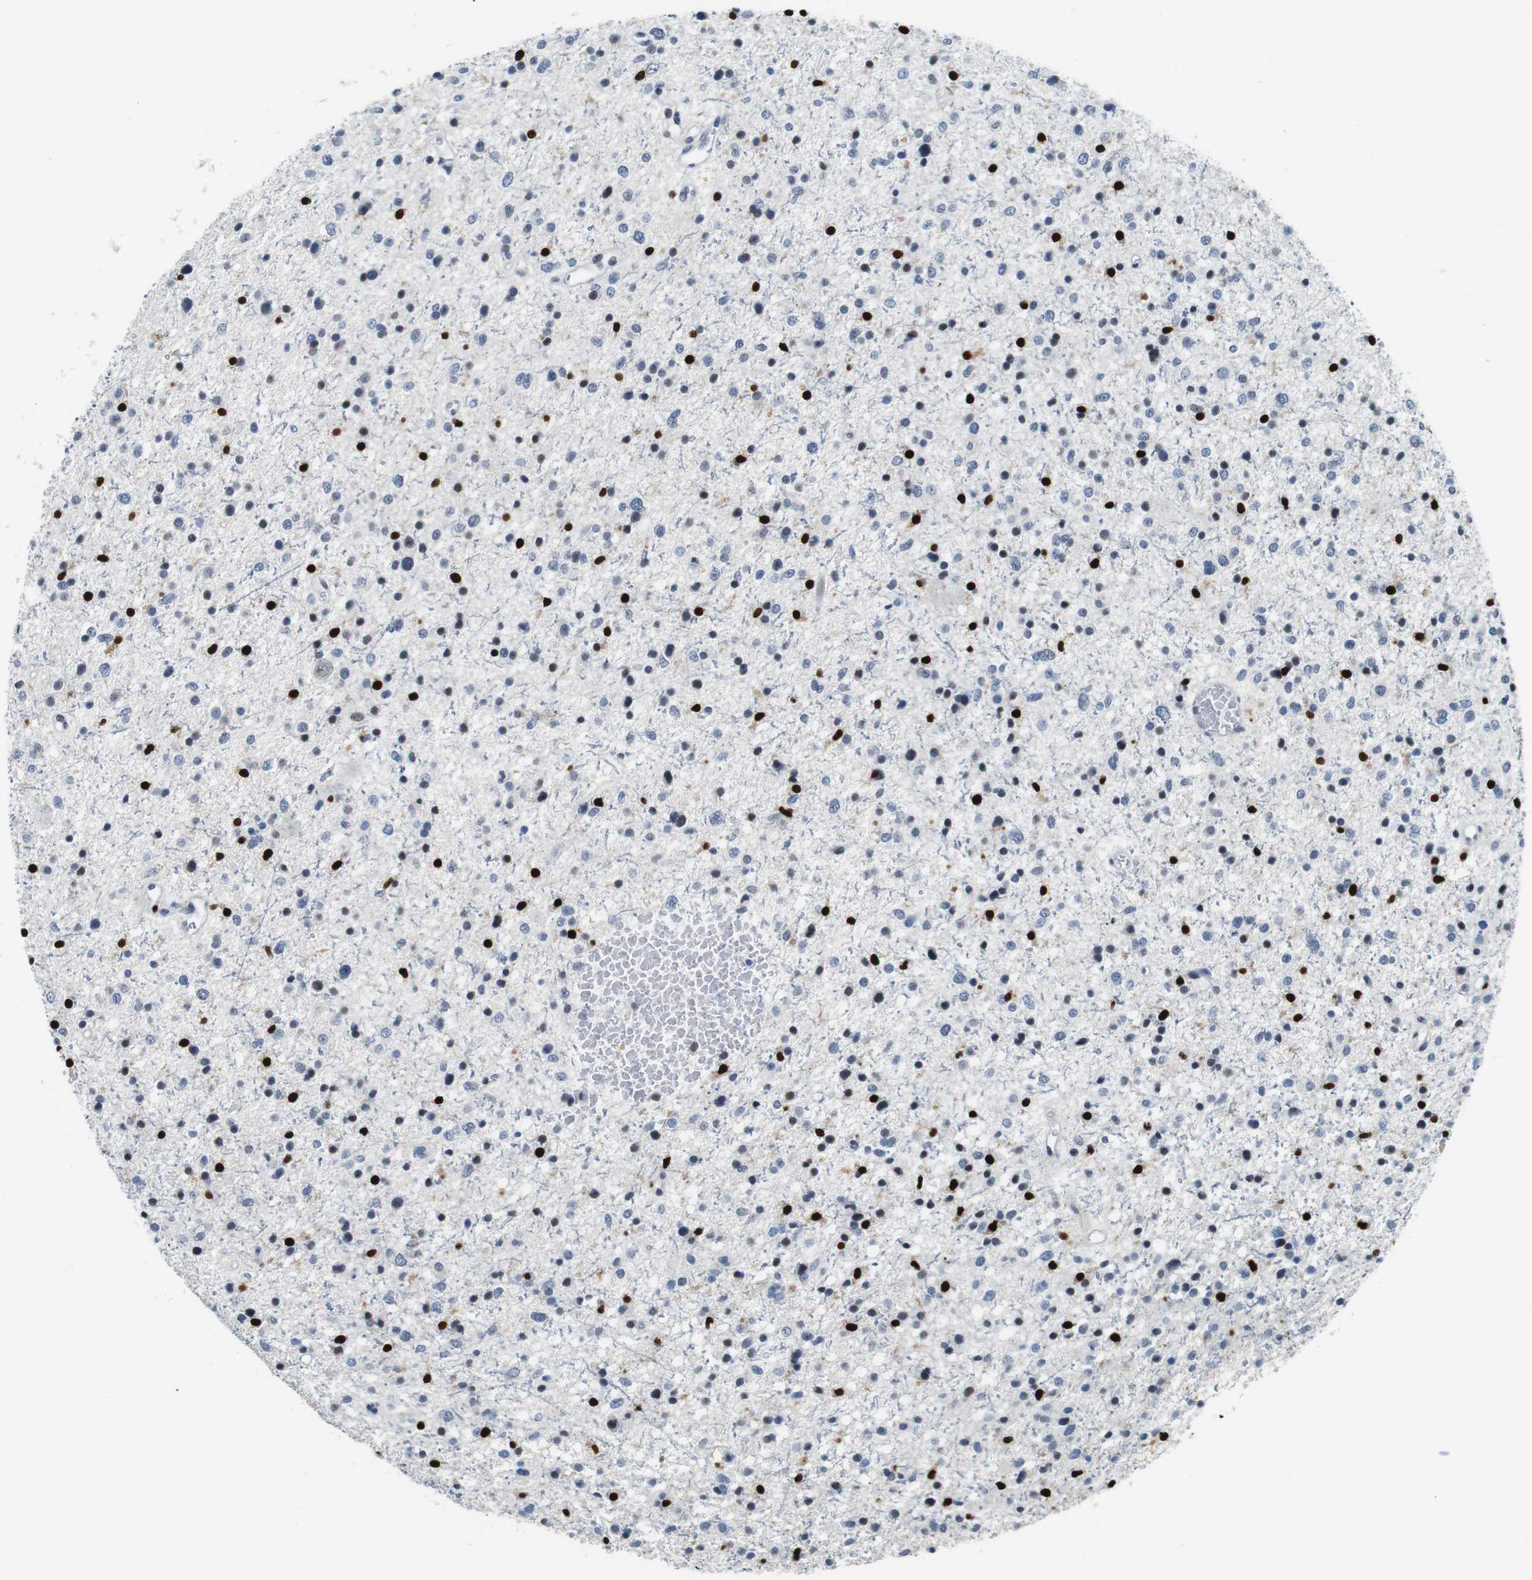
{"staining": {"intensity": "negative", "quantity": "none", "location": "none"}, "tissue": "glioma", "cell_type": "Tumor cells", "image_type": "cancer", "snomed": [{"axis": "morphology", "description": "Glioma, malignant, Low grade"}, {"axis": "topography", "description": "Brain"}], "caption": "Tumor cells show no significant expression in malignant glioma (low-grade).", "gene": "IRF8", "patient": {"sex": "female", "age": 37}}